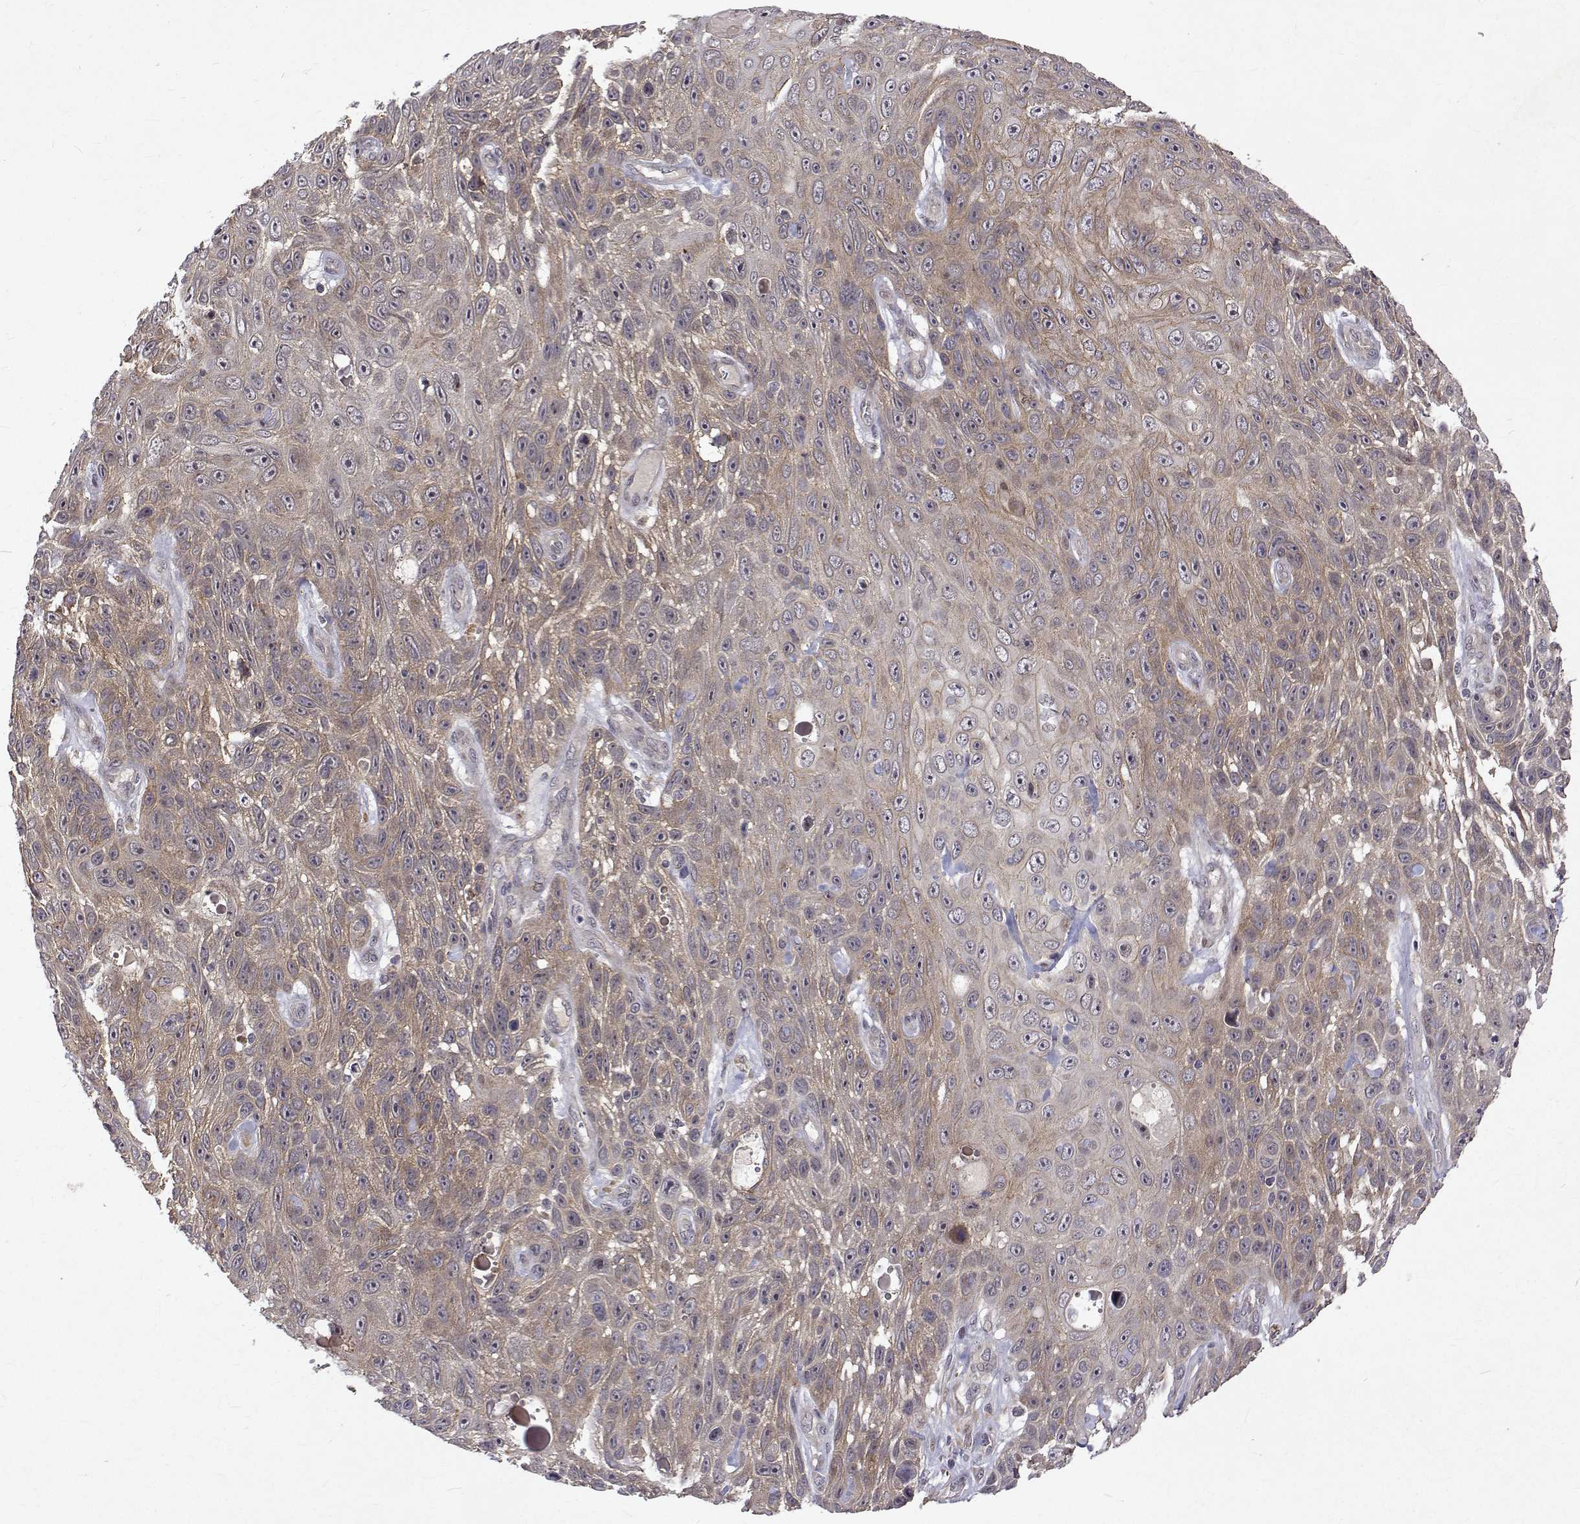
{"staining": {"intensity": "weak", "quantity": ">75%", "location": "cytoplasmic/membranous,nuclear"}, "tissue": "skin cancer", "cell_type": "Tumor cells", "image_type": "cancer", "snomed": [{"axis": "morphology", "description": "Squamous cell carcinoma, NOS"}, {"axis": "topography", "description": "Skin"}], "caption": "Immunohistochemistry (IHC) (DAB) staining of human squamous cell carcinoma (skin) demonstrates weak cytoplasmic/membranous and nuclear protein expression in about >75% of tumor cells.", "gene": "ALKBH8", "patient": {"sex": "male", "age": 82}}